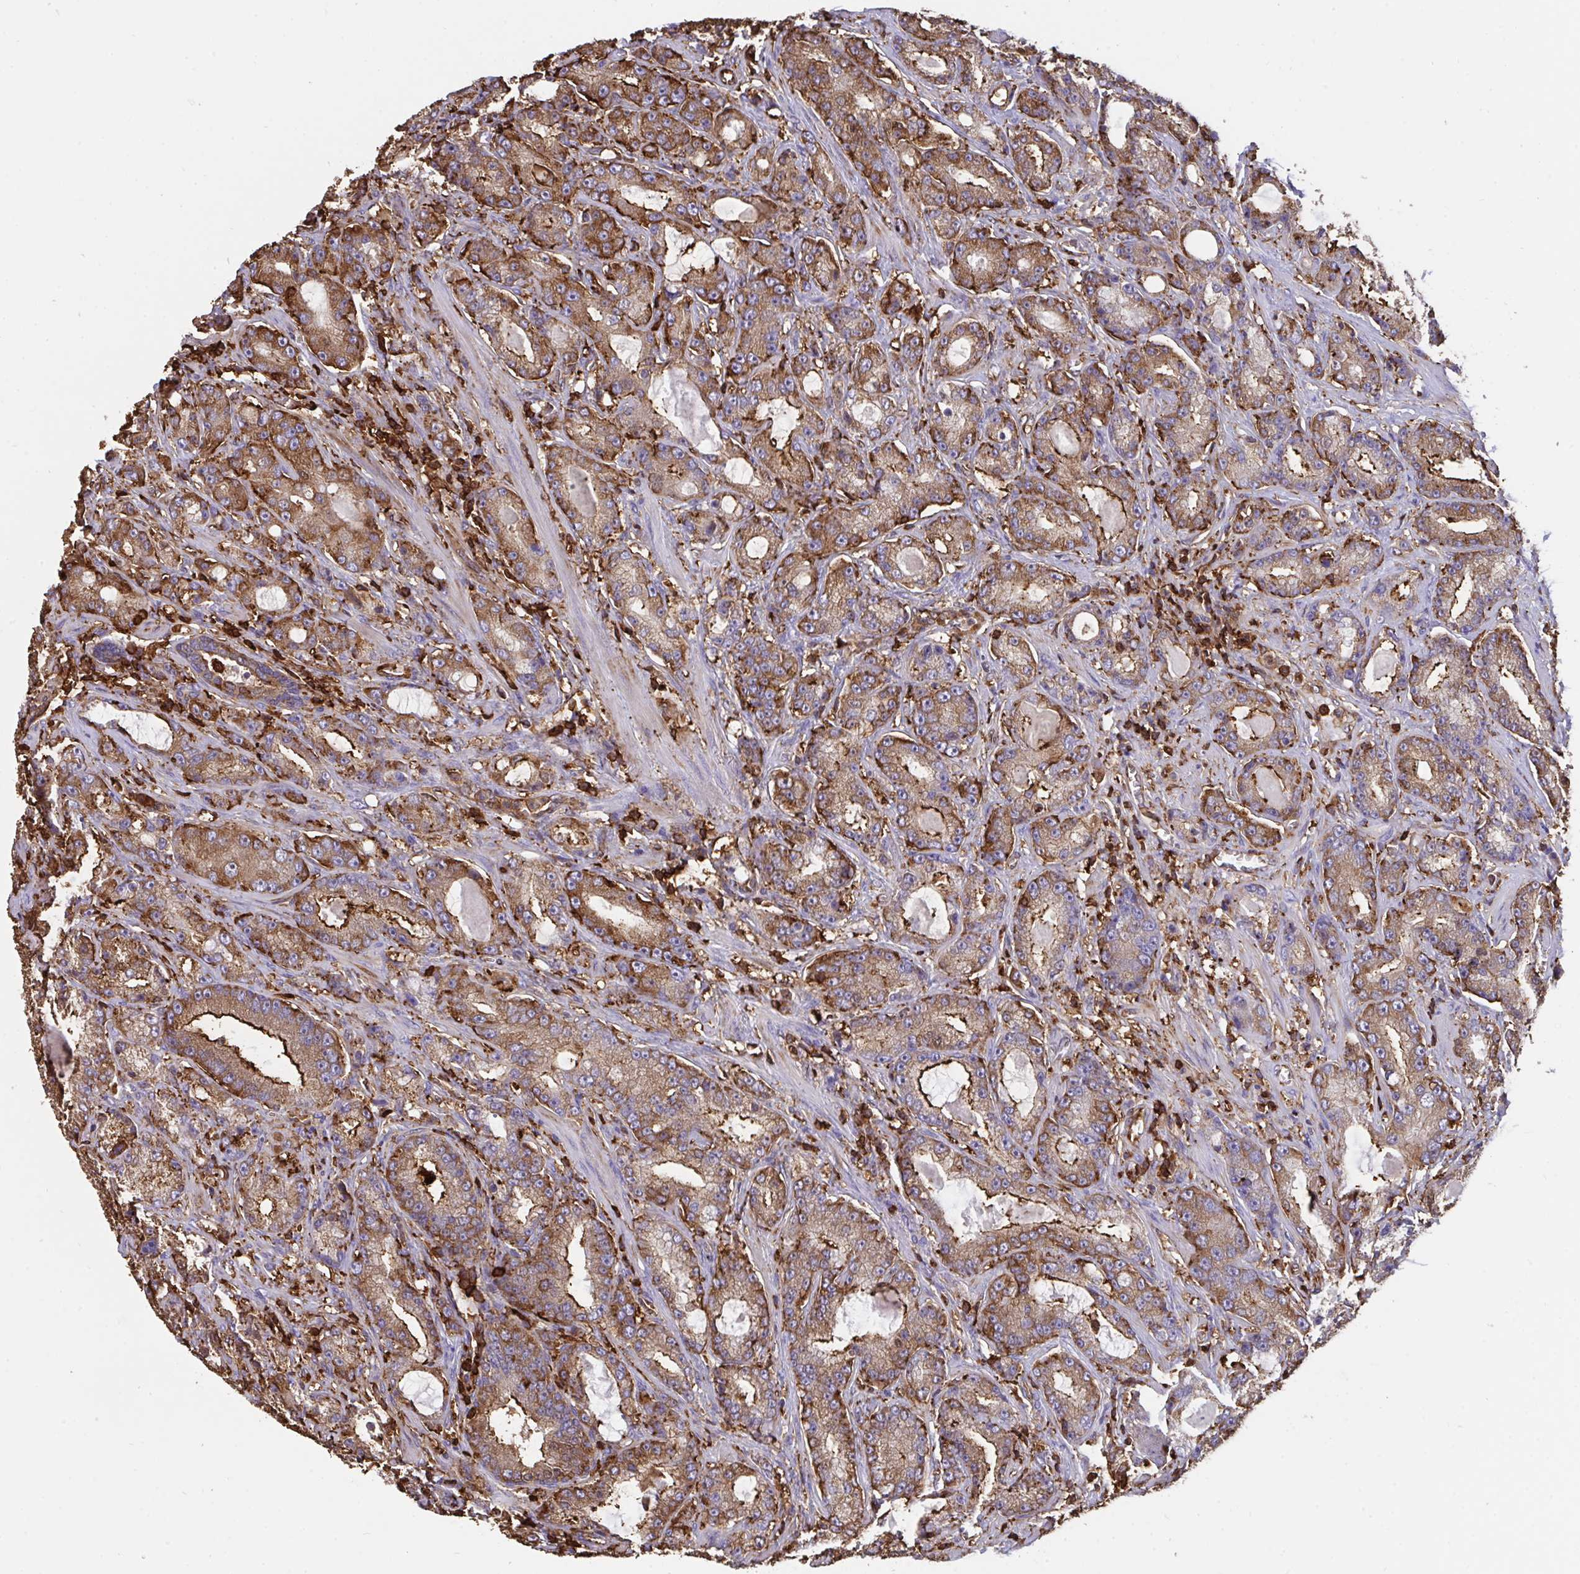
{"staining": {"intensity": "strong", "quantity": "25%-75%", "location": "cytoplasmic/membranous"}, "tissue": "prostate cancer", "cell_type": "Tumor cells", "image_type": "cancer", "snomed": [{"axis": "morphology", "description": "Adenocarcinoma, High grade"}, {"axis": "topography", "description": "Prostate"}], "caption": "Immunohistochemistry staining of prostate cancer (adenocarcinoma (high-grade)), which demonstrates high levels of strong cytoplasmic/membranous staining in approximately 25%-75% of tumor cells indicating strong cytoplasmic/membranous protein positivity. The staining was performed using DAB (brown) for protein detection and nuclei were counterstained in hematoxylin (blue).", "gene": "CFL1", "patient": {"sex": "male", "age": 65}}